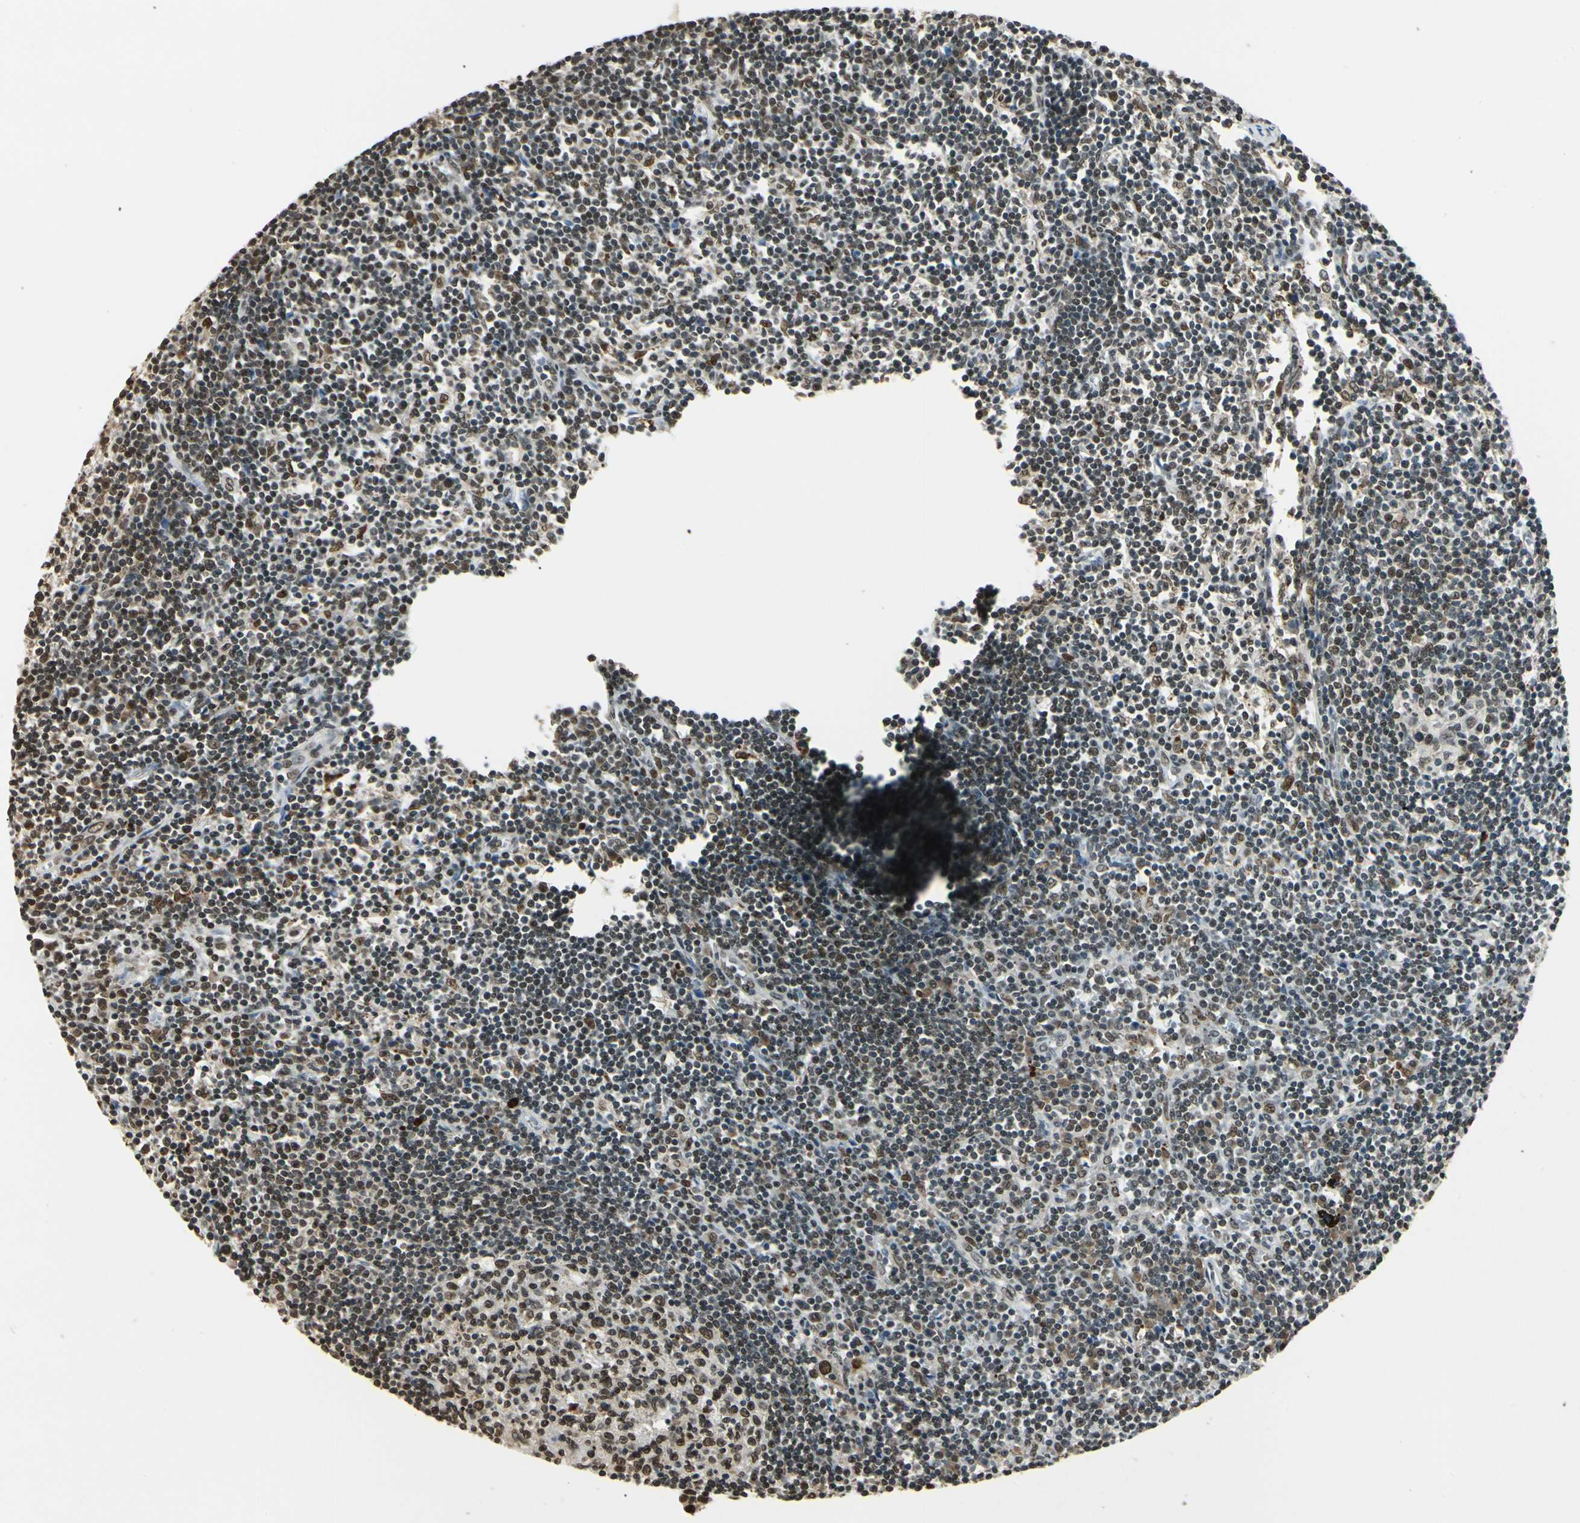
{"staining": {"intensity": "moderate", "quantity": ">75%", "location": "nuclear"}, "tissue": "lymph node", "cell_type": "Germinal center cells", "image_type": "normal", "snomed": [{"axis": "morphology", "description": "Normal tissue, NOS"}, {"axis": "topography", "description": "Lymph node"}], "caption": "Immunohistochemistry (IHC) of unremarkable lymph node exhibits medium levels of moderate nuclear expression in approximately >75% of germinal center cells. (brown staining indicates protein expression, while blue staining denotes nuclei).", "gene": "FANCG", "patient": {"sex": "female", "age": 55}}